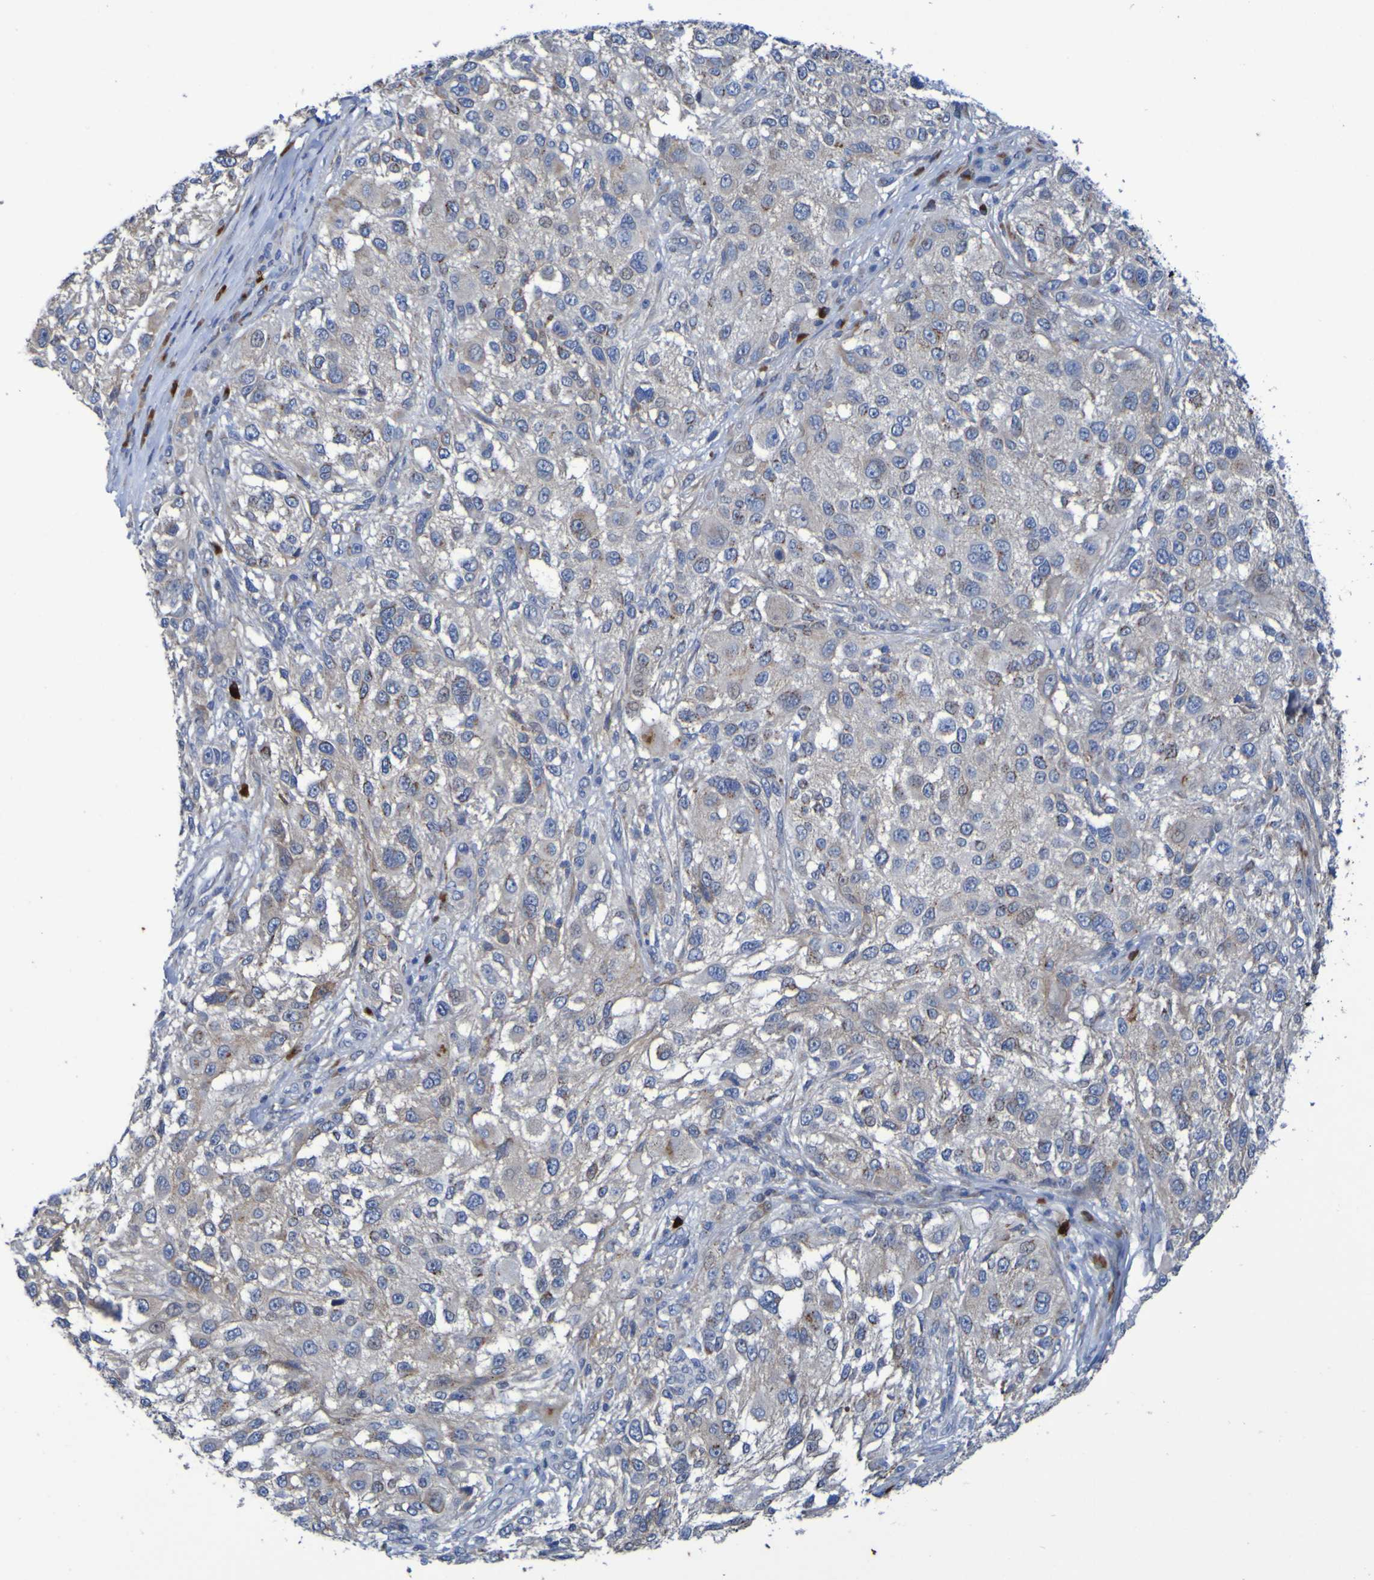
{"staining": {"intensity": "weak", "quantity": "25%-75%", "location": "cytoplasmic/membranous"}, "tissue": "melanoma", "cell_type": "Tumor cells", "image_type": "cancer", "snomed": [{"axis": "morphology", "description": "Necrosis, NOS"}, {"axis": "morphology", "description": "Malignant melanoma, NOS"}, {"axis": "topography", "description": "Skin"}], "caption": "Immunohistochemistry staining of melanoma, which exhibits low levels of weak cytoplasmic/membranous positivity in about 25%-75% of tumor cells indicating weak cytoplasmic/membranous protein positivity. The staining was performed using DAB (brown) for protein detection and nuclei were counterstained in hematoxylin (blue).", "gene": "C11orf24", "patient": {"sex": "female", "age": 87}}